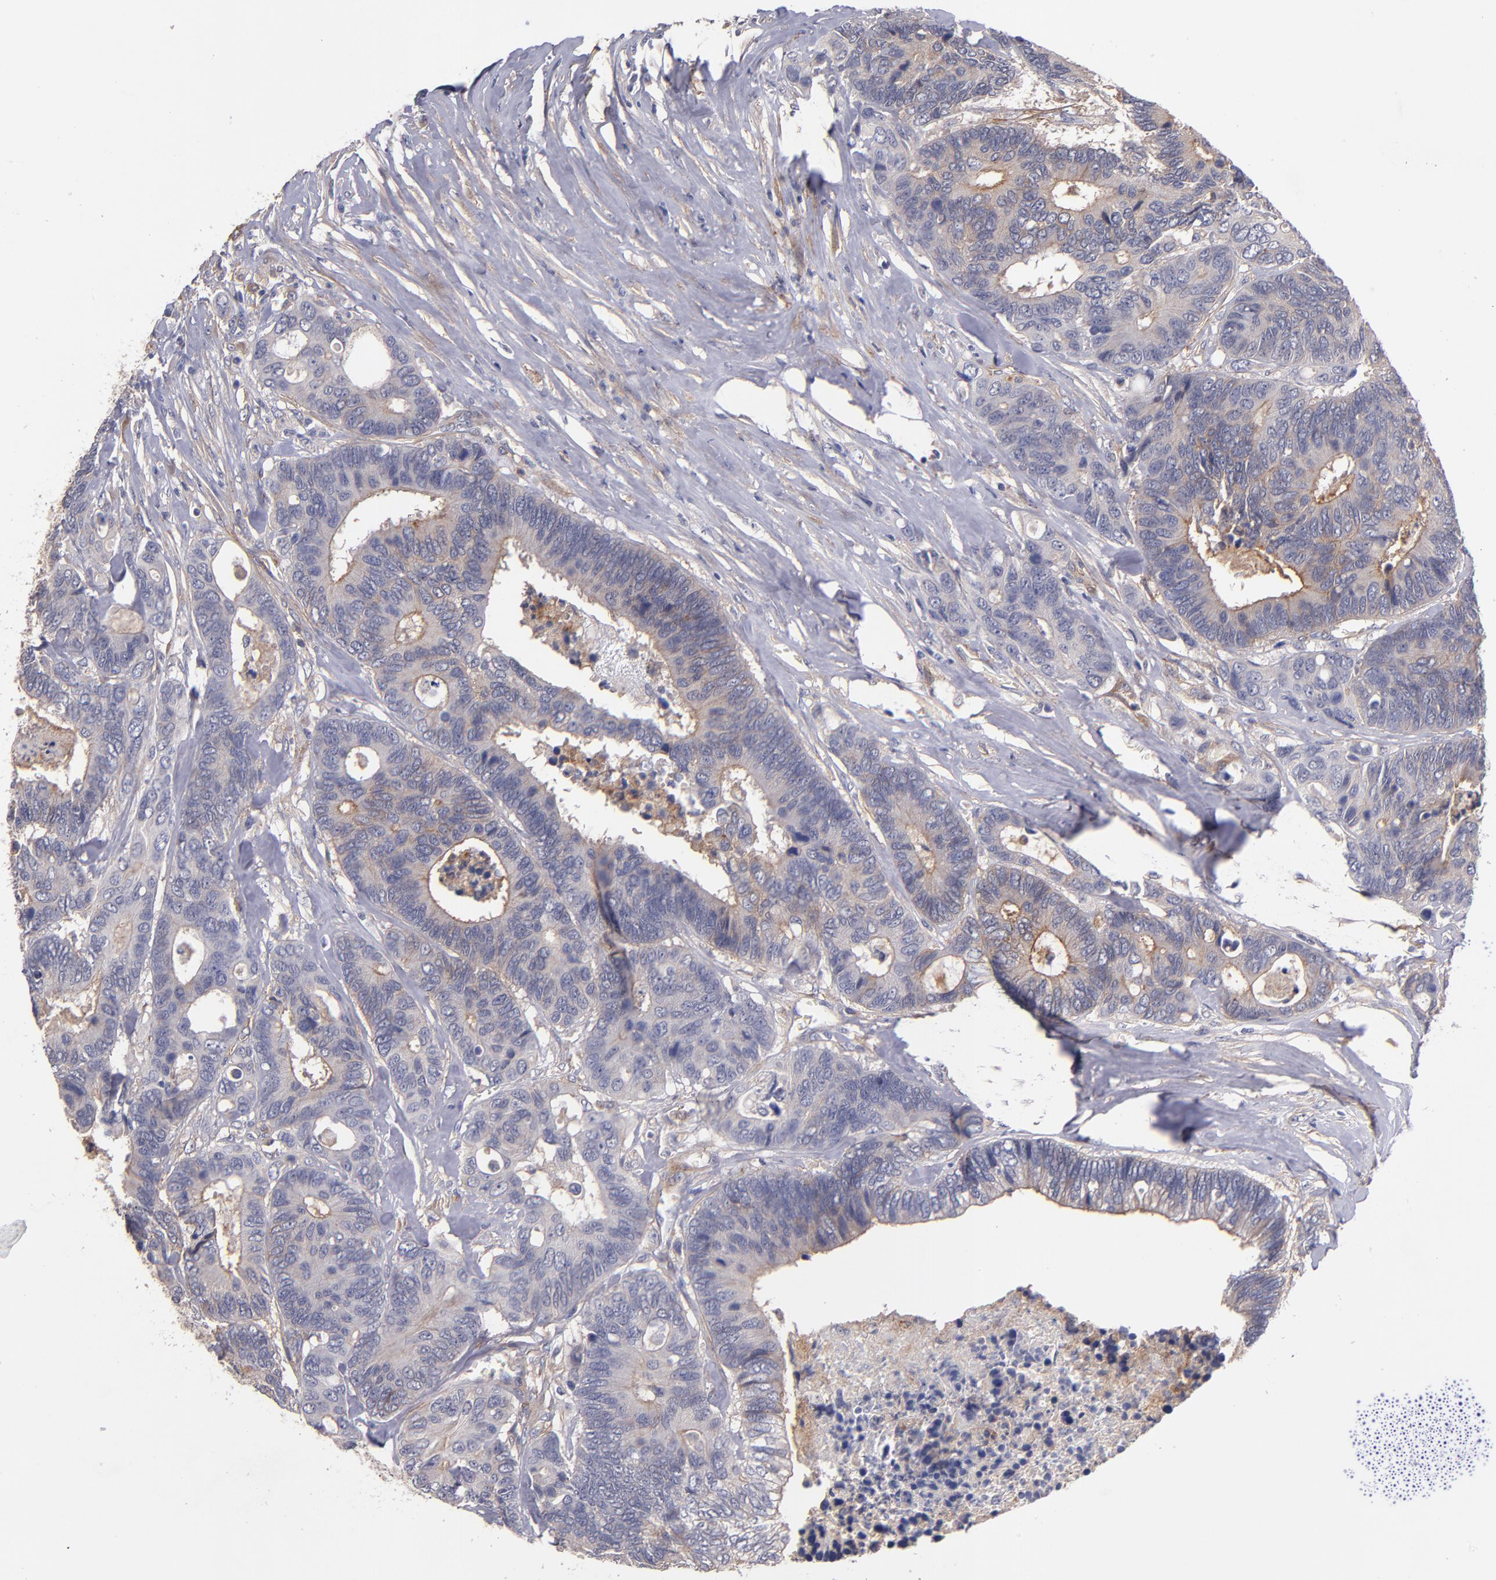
{"staining": {"intensity": "moderate", "quantity": ">75%", "location": "cytoplasmic/membranous"}, "tissue": "colorectal cancer", "cell_type": "Tumor cells", "image_type": "cancer", "snomed": [{"axis": "morphology", "description": "Adenocarcinoma, NOS"}, {"axis": "topography", "description": "Rectum"}], "caption": "Brown immunohistochemical staining in human colorectal adenocarcinoma shows moderate cytoplasmic/membranous staining in approximately >75% of tumor cells.", "gene": "PLSCR4", "patient": {"sex": "male", "age": 55}}